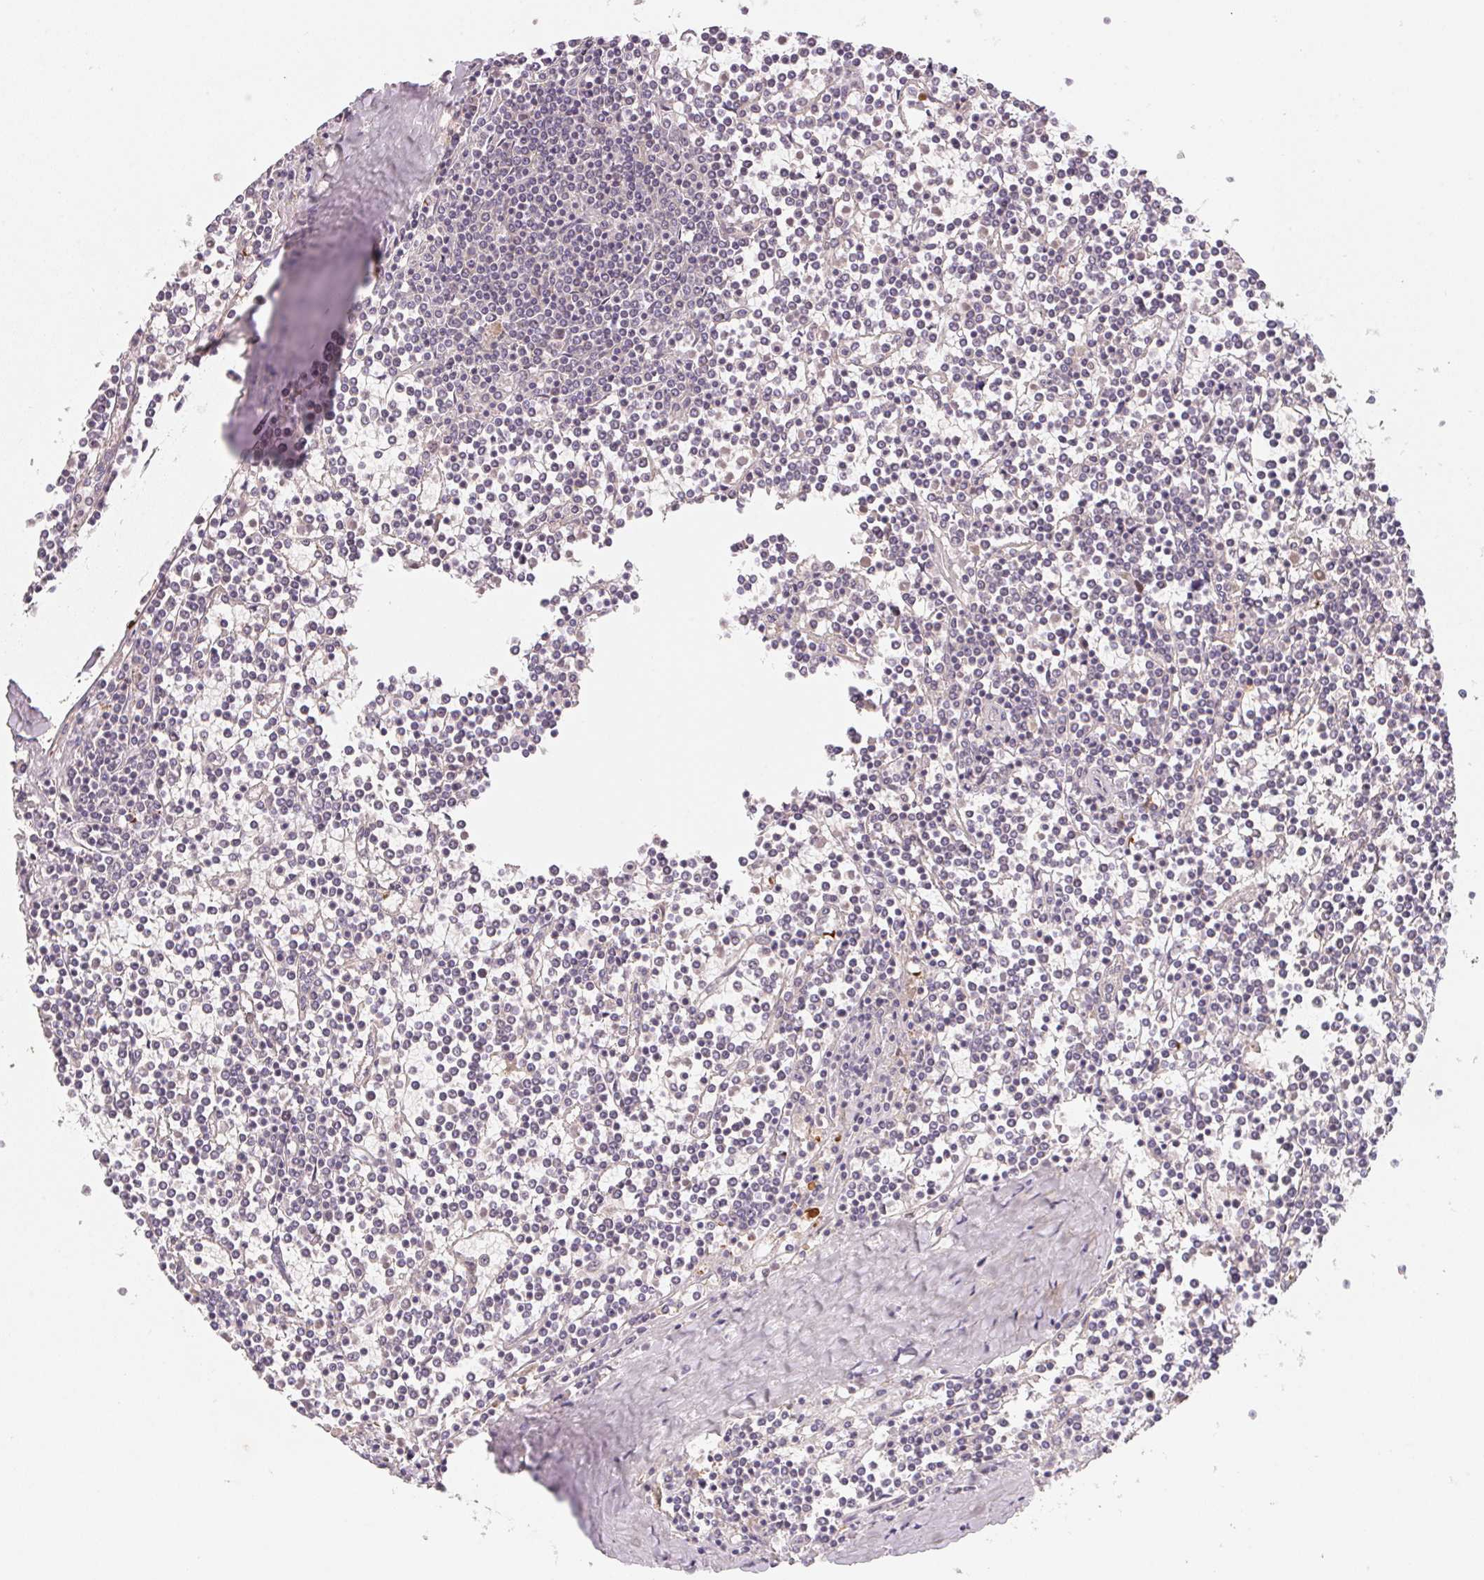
{"staining": {"intensity": "negative", "quantity": "none", "location": "none"}, "tissue": "lymphoma", "cell_type": "Tumor cells", "image_type": "cancer", "snomed": [{"axis": "morphology", "description": "Malignant lymphoma, non-Hodgkin's type, Low grade"}, {"axis": "topography", "description": "Spleen"}], "caption": "Immunohistochemical staining of human malignant lymphoma, non-Hodgkin's type (low-grade) shows no significant positivity in tumor cells. The staining was performed using DAB (3,3'-diaminobenzidine) to visualize the protein expression in brown, while the nuclei were stained in blue with hematoxylin (Magnification: 20x).", "gene": "KIFC1", "patient": {"sex": "female", "age": 19}}